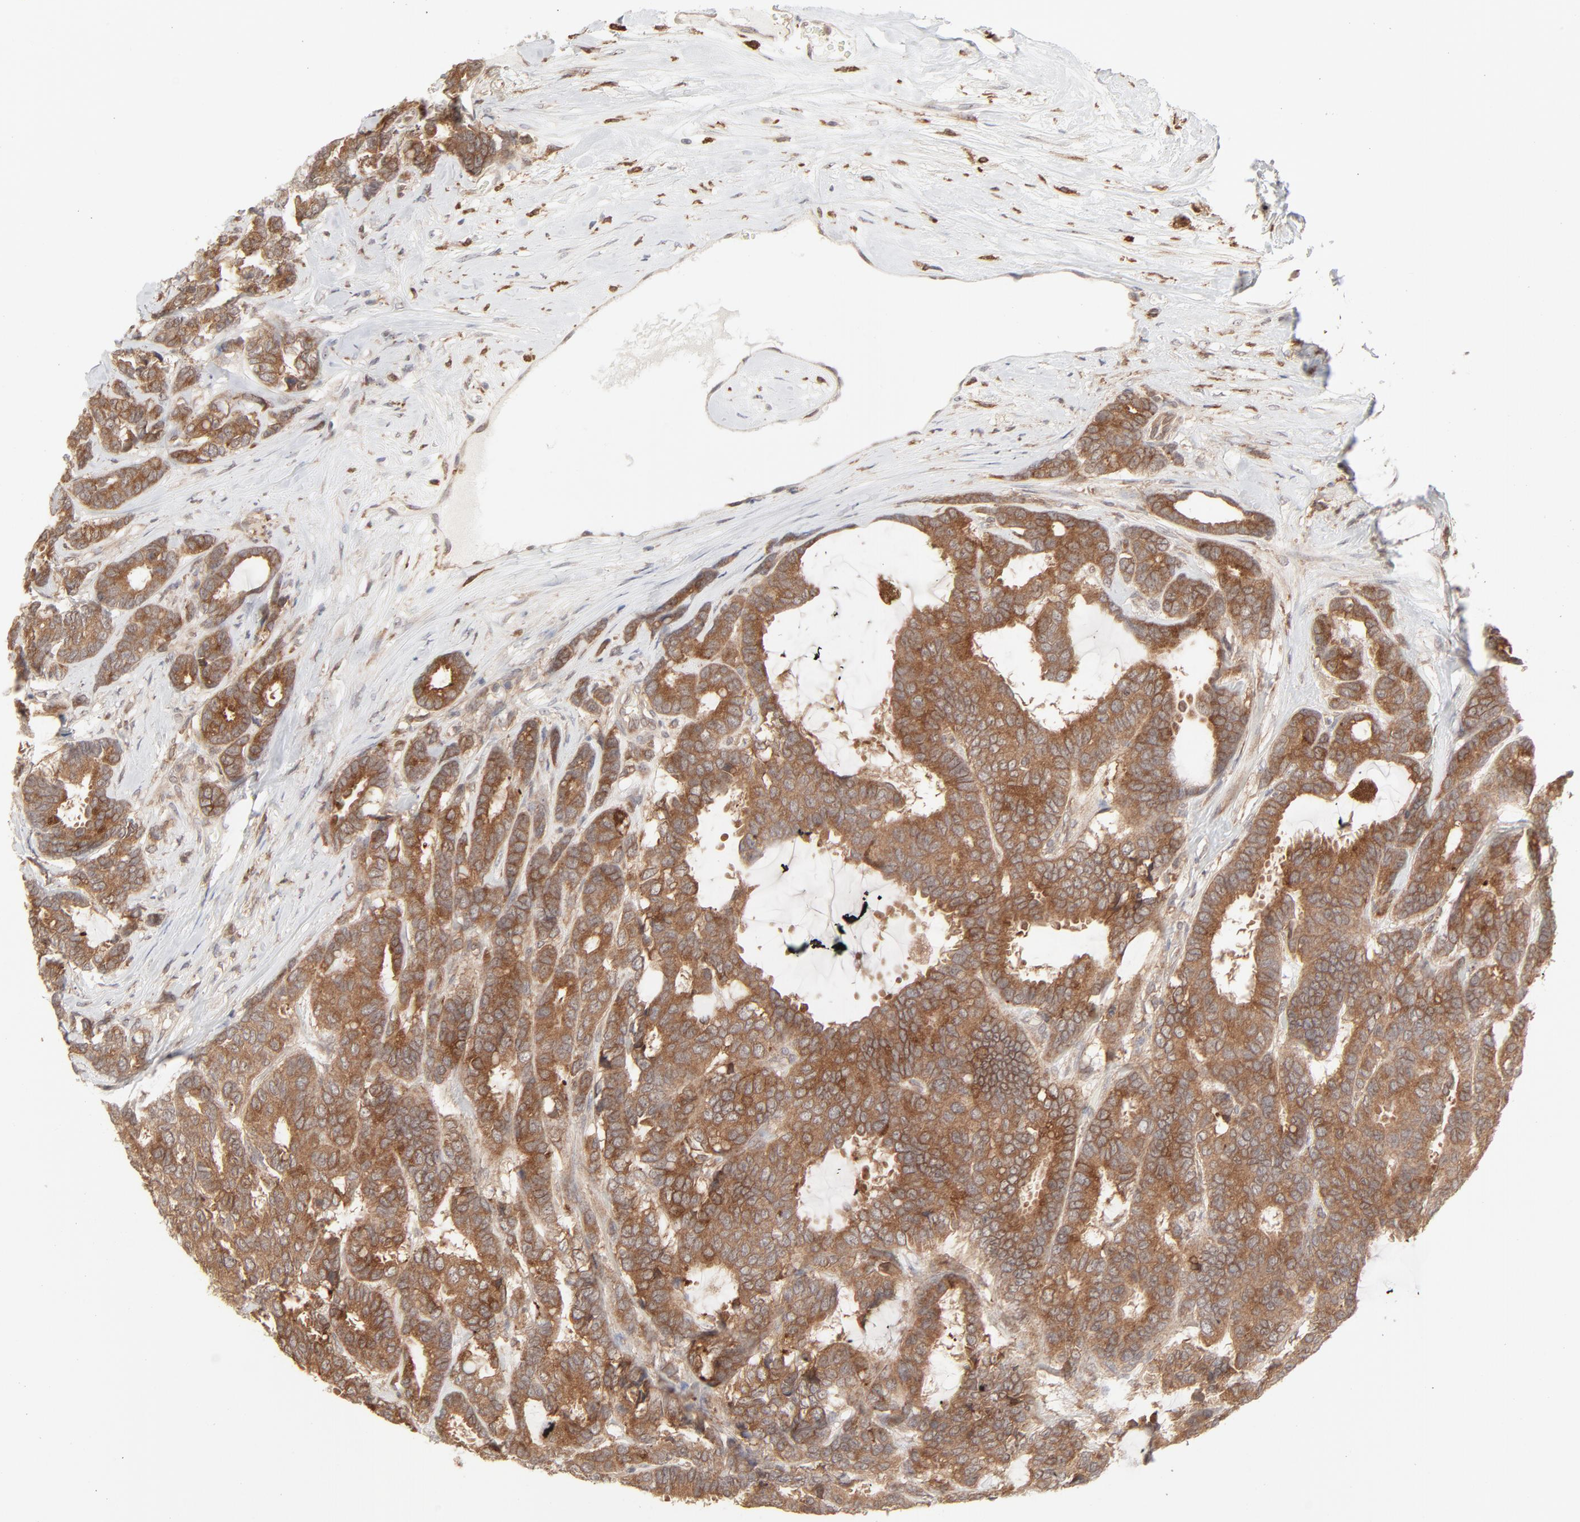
{"staining": {"intensity": "moderate", "quantity": ">75%", "location": "cytoplasmic/membranous"}, "tissue": "breast cancer", "cell_type": "Tumor cells", "image_type": "cancer", "snomed": [{"axis": "morphology", "description": "Duct carcinoma"}, {"axis": "topography", "description": "Breast"}], "caption": "Brown immunohistochemical staining in breast cancer (infiltrating ductal carcinoma) exhibits moderate cytoplasmic/membranous positivity in about >75% of tumor cells.", "gene": "RAB5C", "patient": {"sex": "female", "age": 87}}